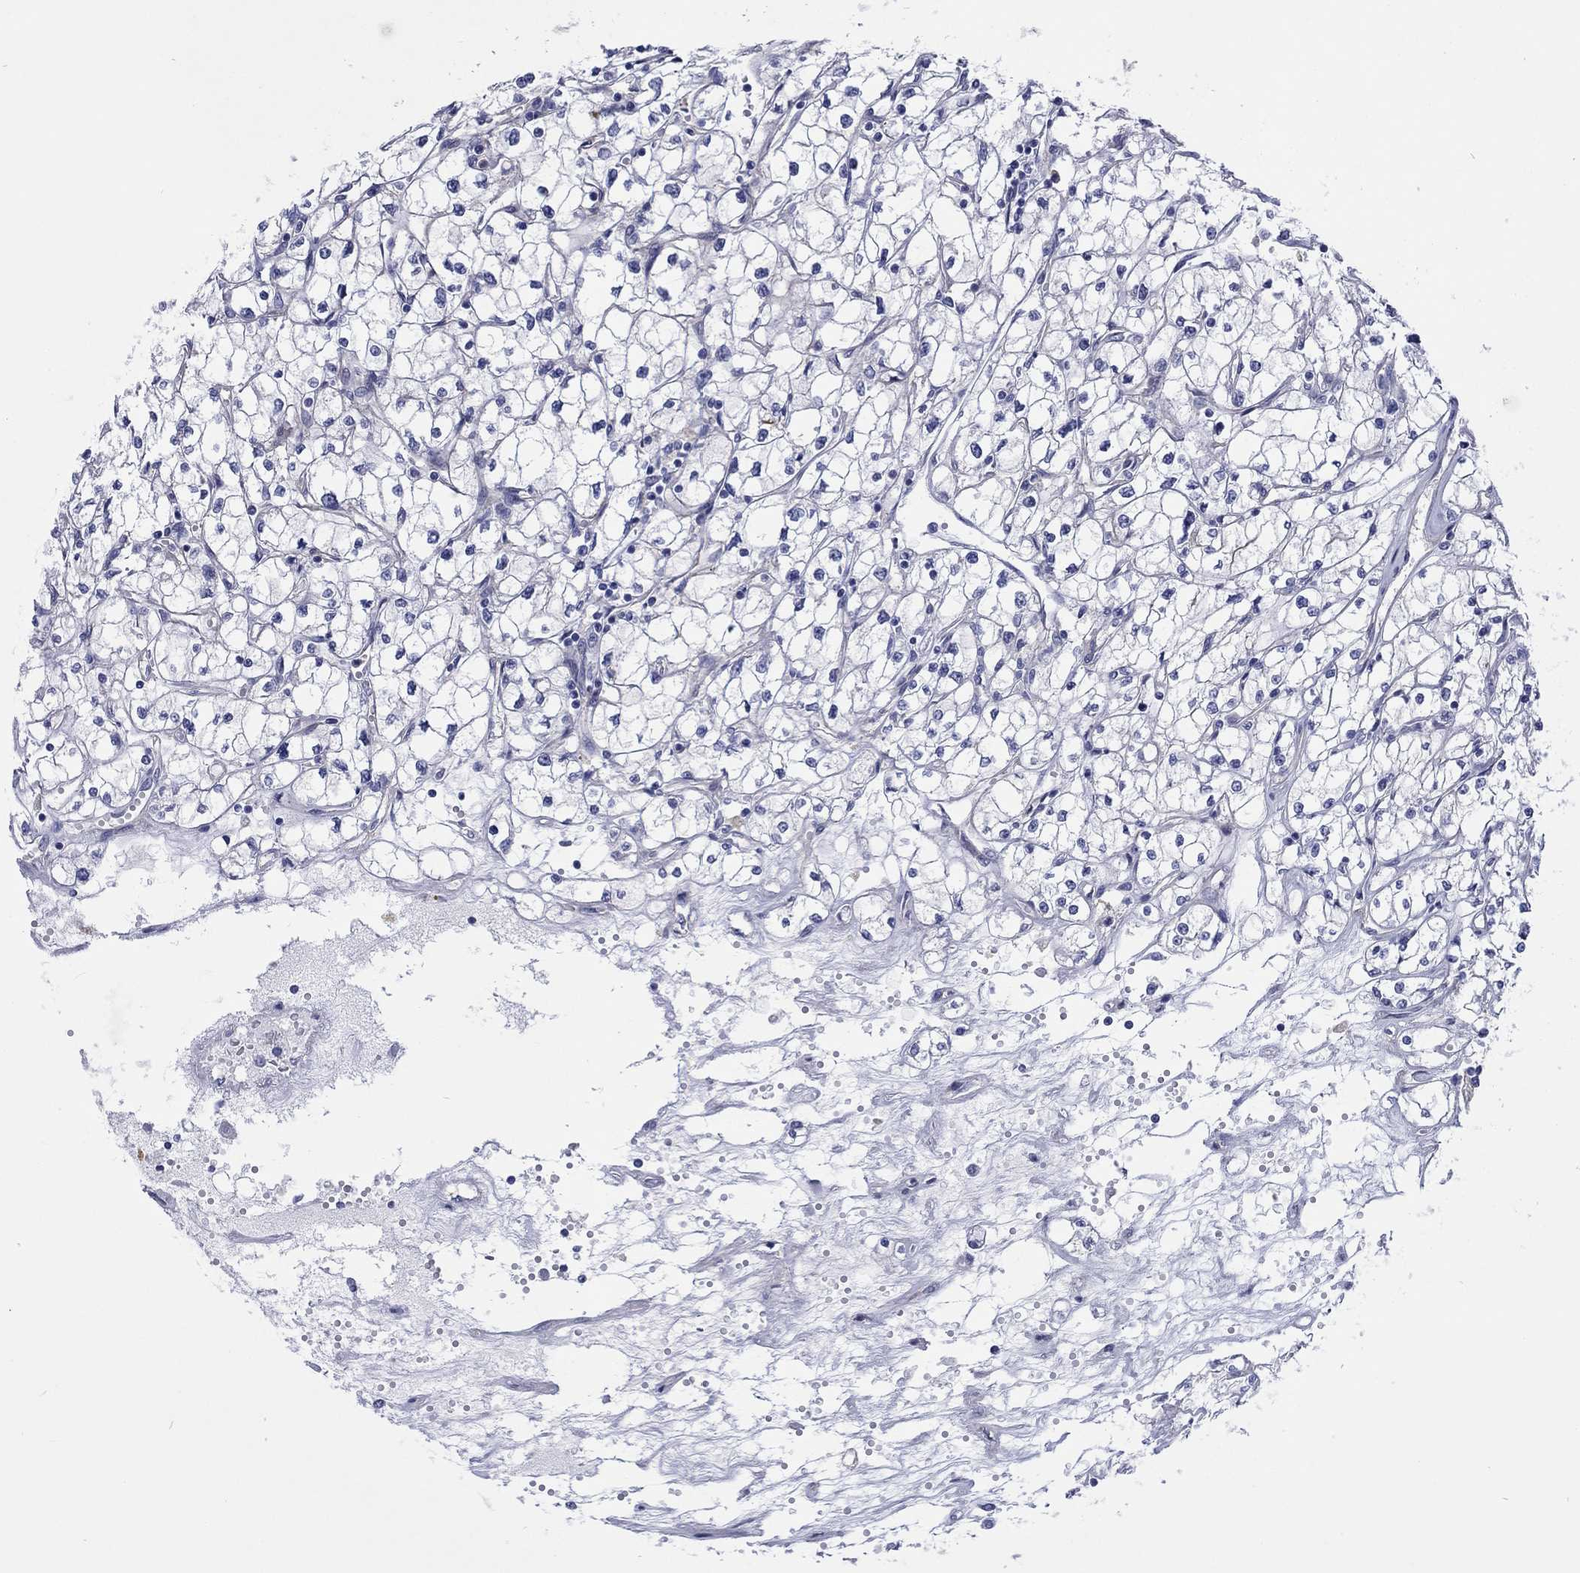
{"staining": {"intensity": "negative", "quantity": "none", "location": "none"}, "tissue": "renal cancer", "cell_type": "Tumor cells", "image_type": "cancer", "snomed": [{"axis": "morphology", "description": "Adenocarcinoma, NOS"}, {"axis": "topography", "description": "Kidney"}], "caption": "An IHC micrograph of renal cancer (adenocarcinoma) is shown. There is no staining in tumor cells of renal cancer (adenocarcinoma).", "gene": "TPRN", "patient": {"sex": "male", "age": 67}}